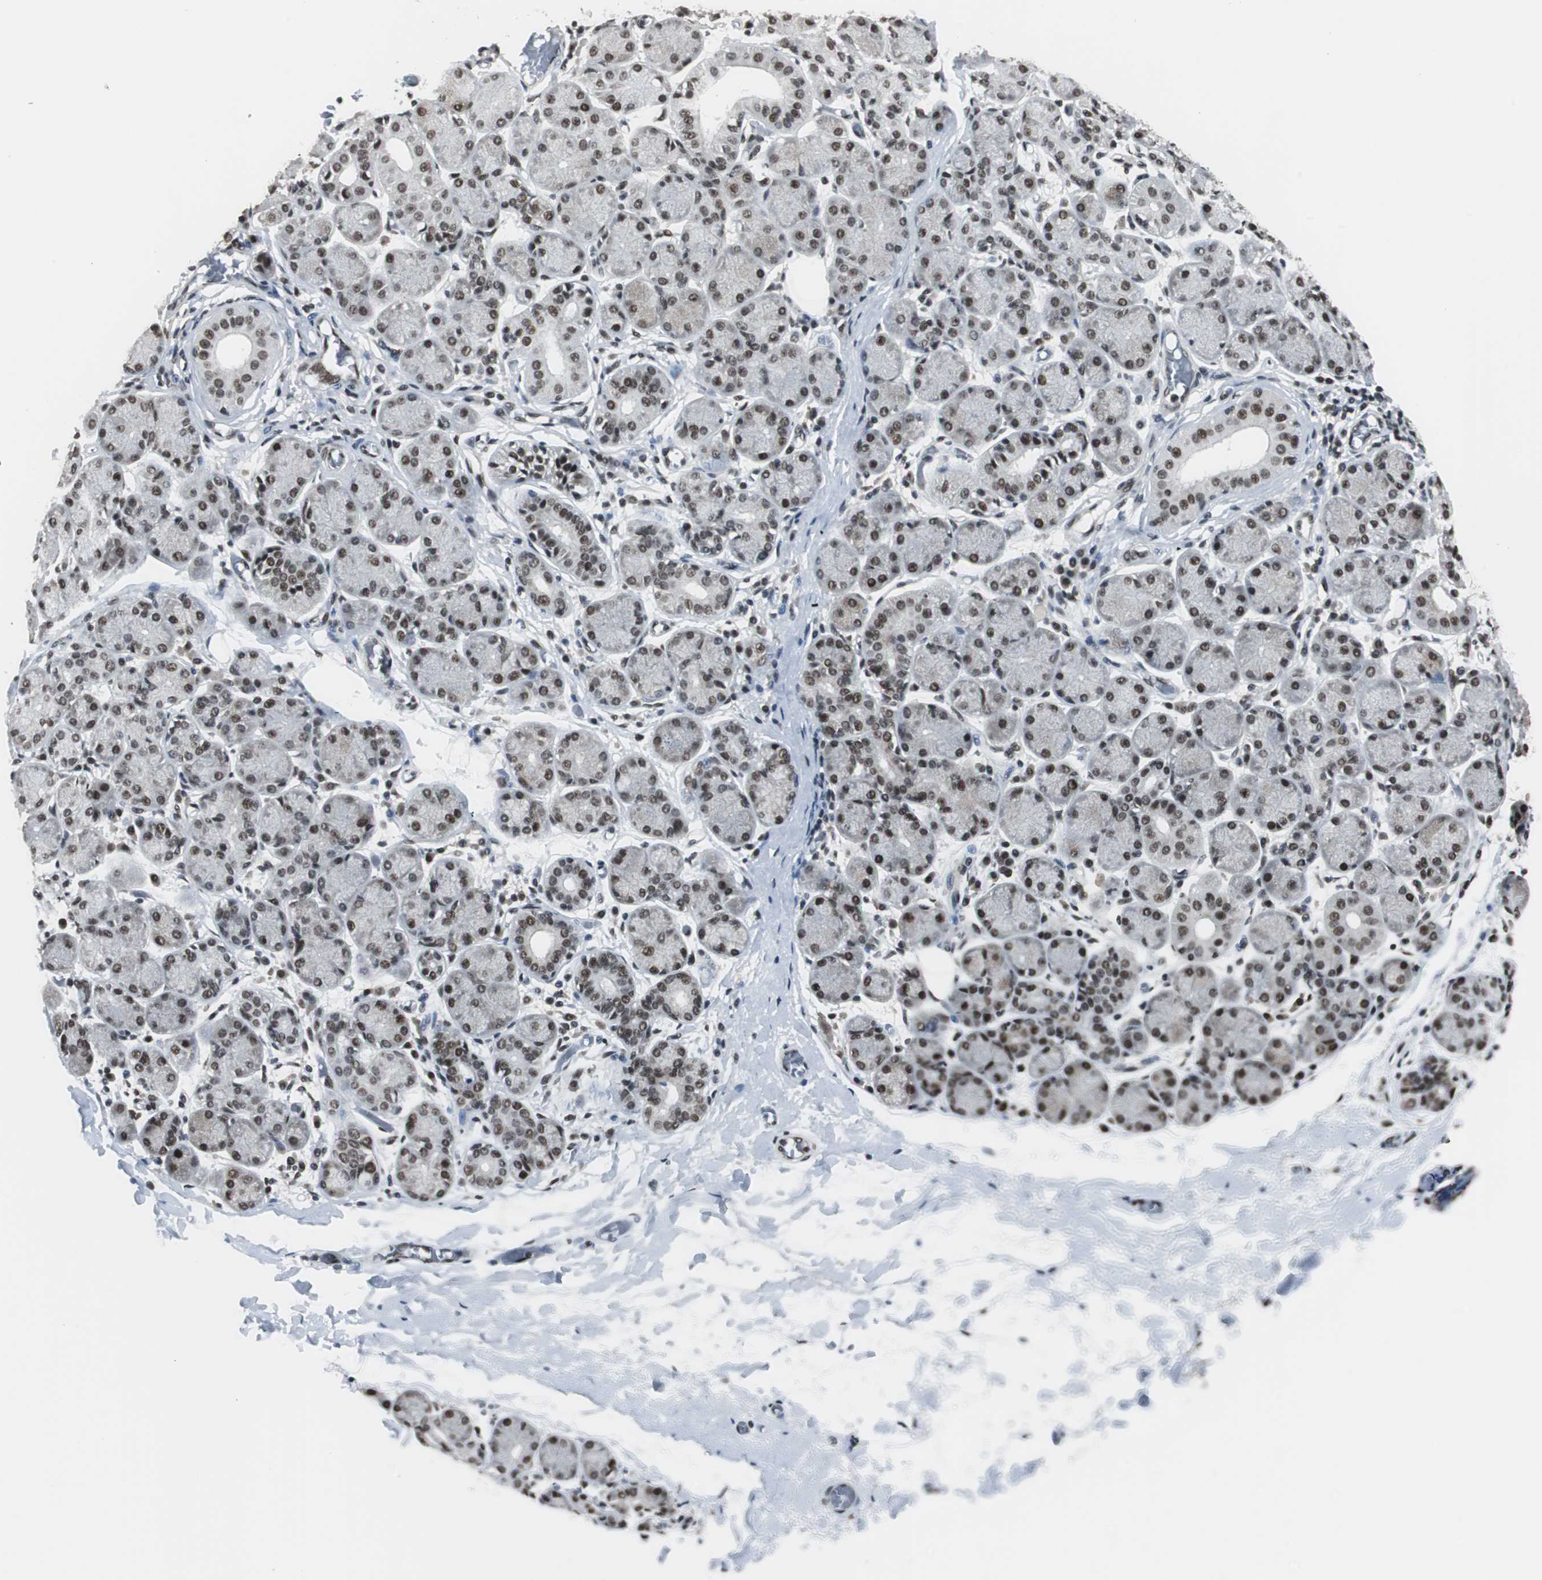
{"staining": {"intensity": "strong", "quantity": ">75%", "location": "nuclear"}, "tissue": "salivary gland", "cell_type": "Glandular cells", "image_type": "normal", "snomed": [{"axis": "morphology", "description": "Normal tissue, NOS"}, {"axis": "topography", "description": "Salivary gland"}], "caption": "Salivary gland stained with DAB (3,3'-diaminobenzidine) immunohistochemistry exhibits high levels of strong nuclear staining in about >75% of glandular cells. Using DAB (brown) and hematoxylin (blue) stains, captured at high magnification using brightfield microscopy.", "gene": "CDK9", "patient": {"sex": "female", "age": 24}}